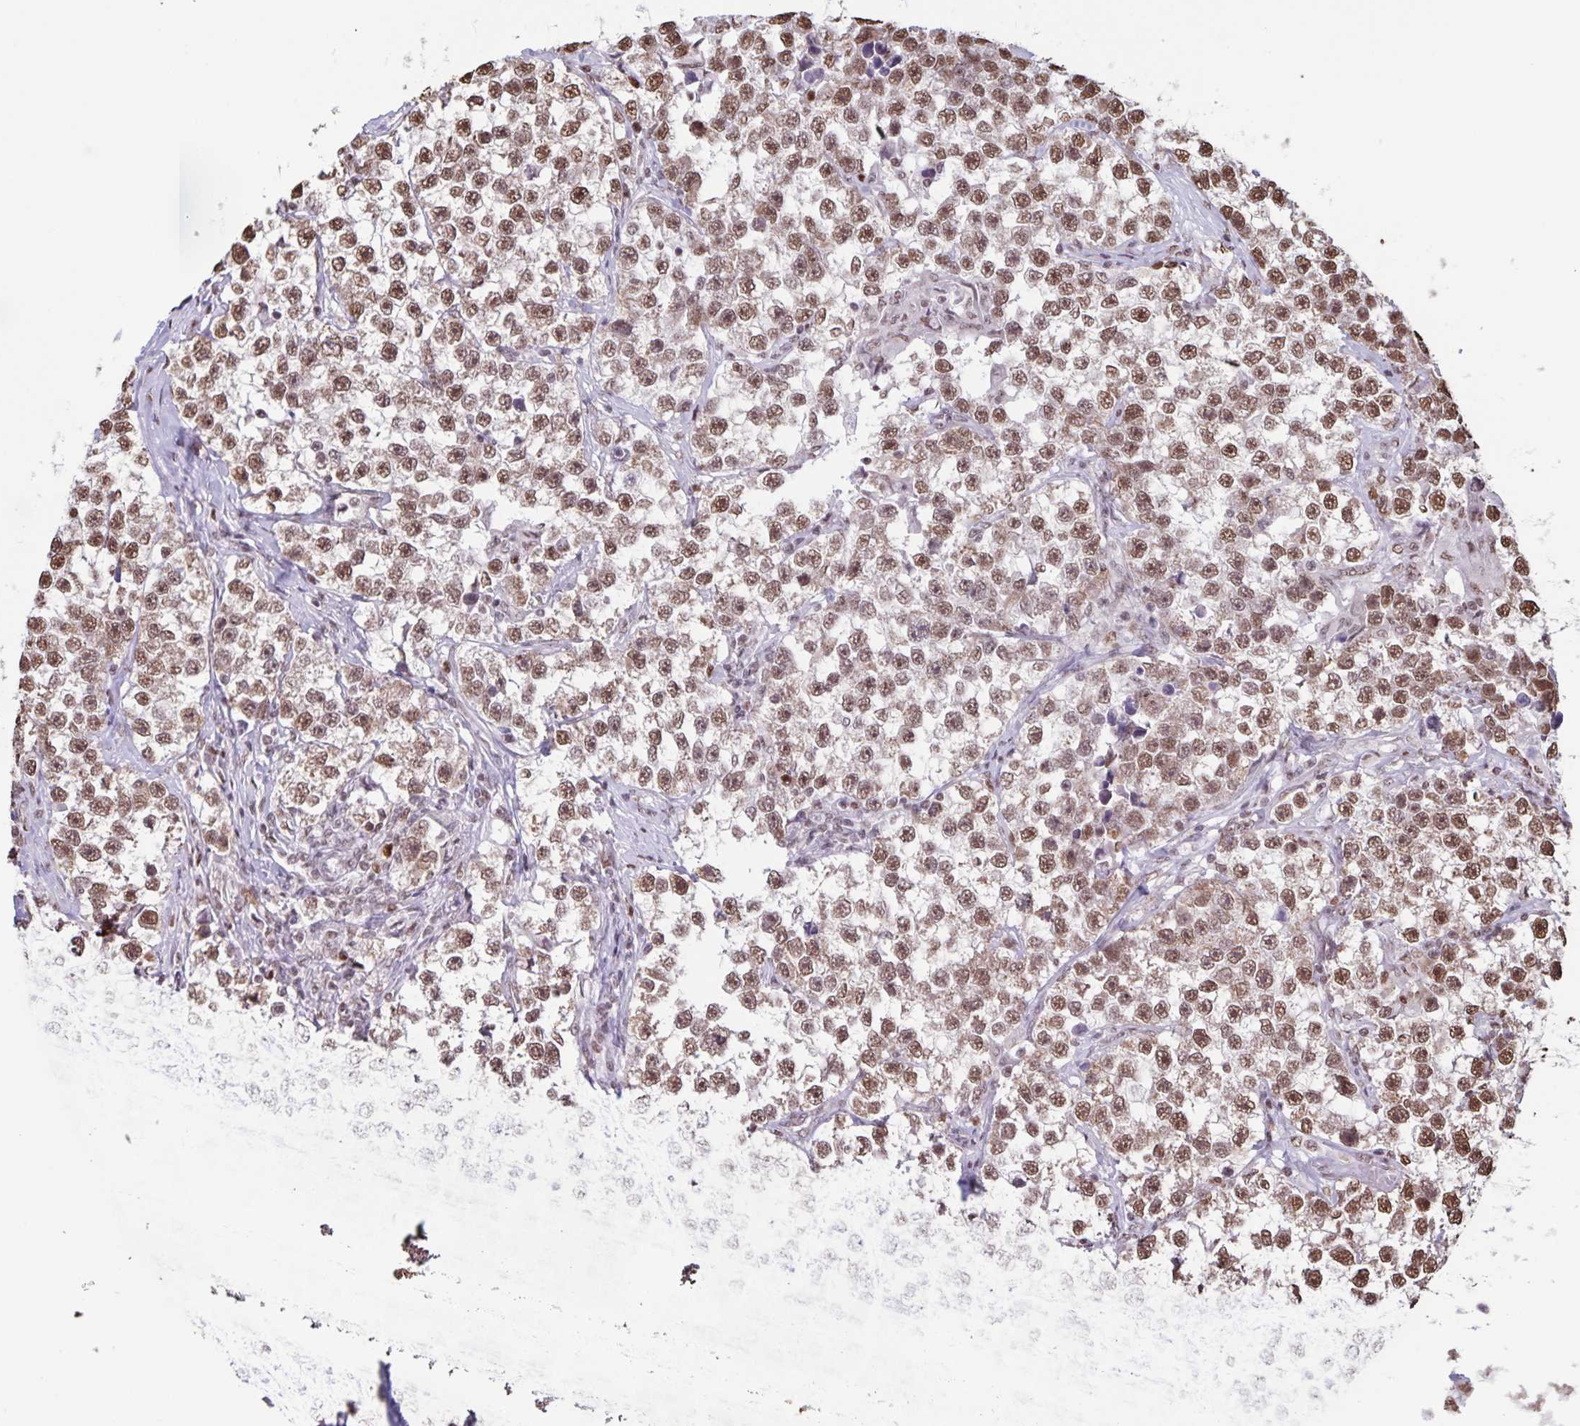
{"staining": {"intensity": "moderate", "quantity": ">75%", "location": "nuclear"}, "tissue": "testis cancer", "cell_type": "Tumor cells", "image_type": "cancer", "snomed": [{"axis": "morphology", "description": "Seminoma, NOS"}, {"axis": "topography", "description": "Testis"}], "caption": "Protein staining shows moderate nuclear positivity in about >75% of tumor cells in seminoma (testis).", "gene": "DUT", "patient": {"sex": "male", "age": 46}}